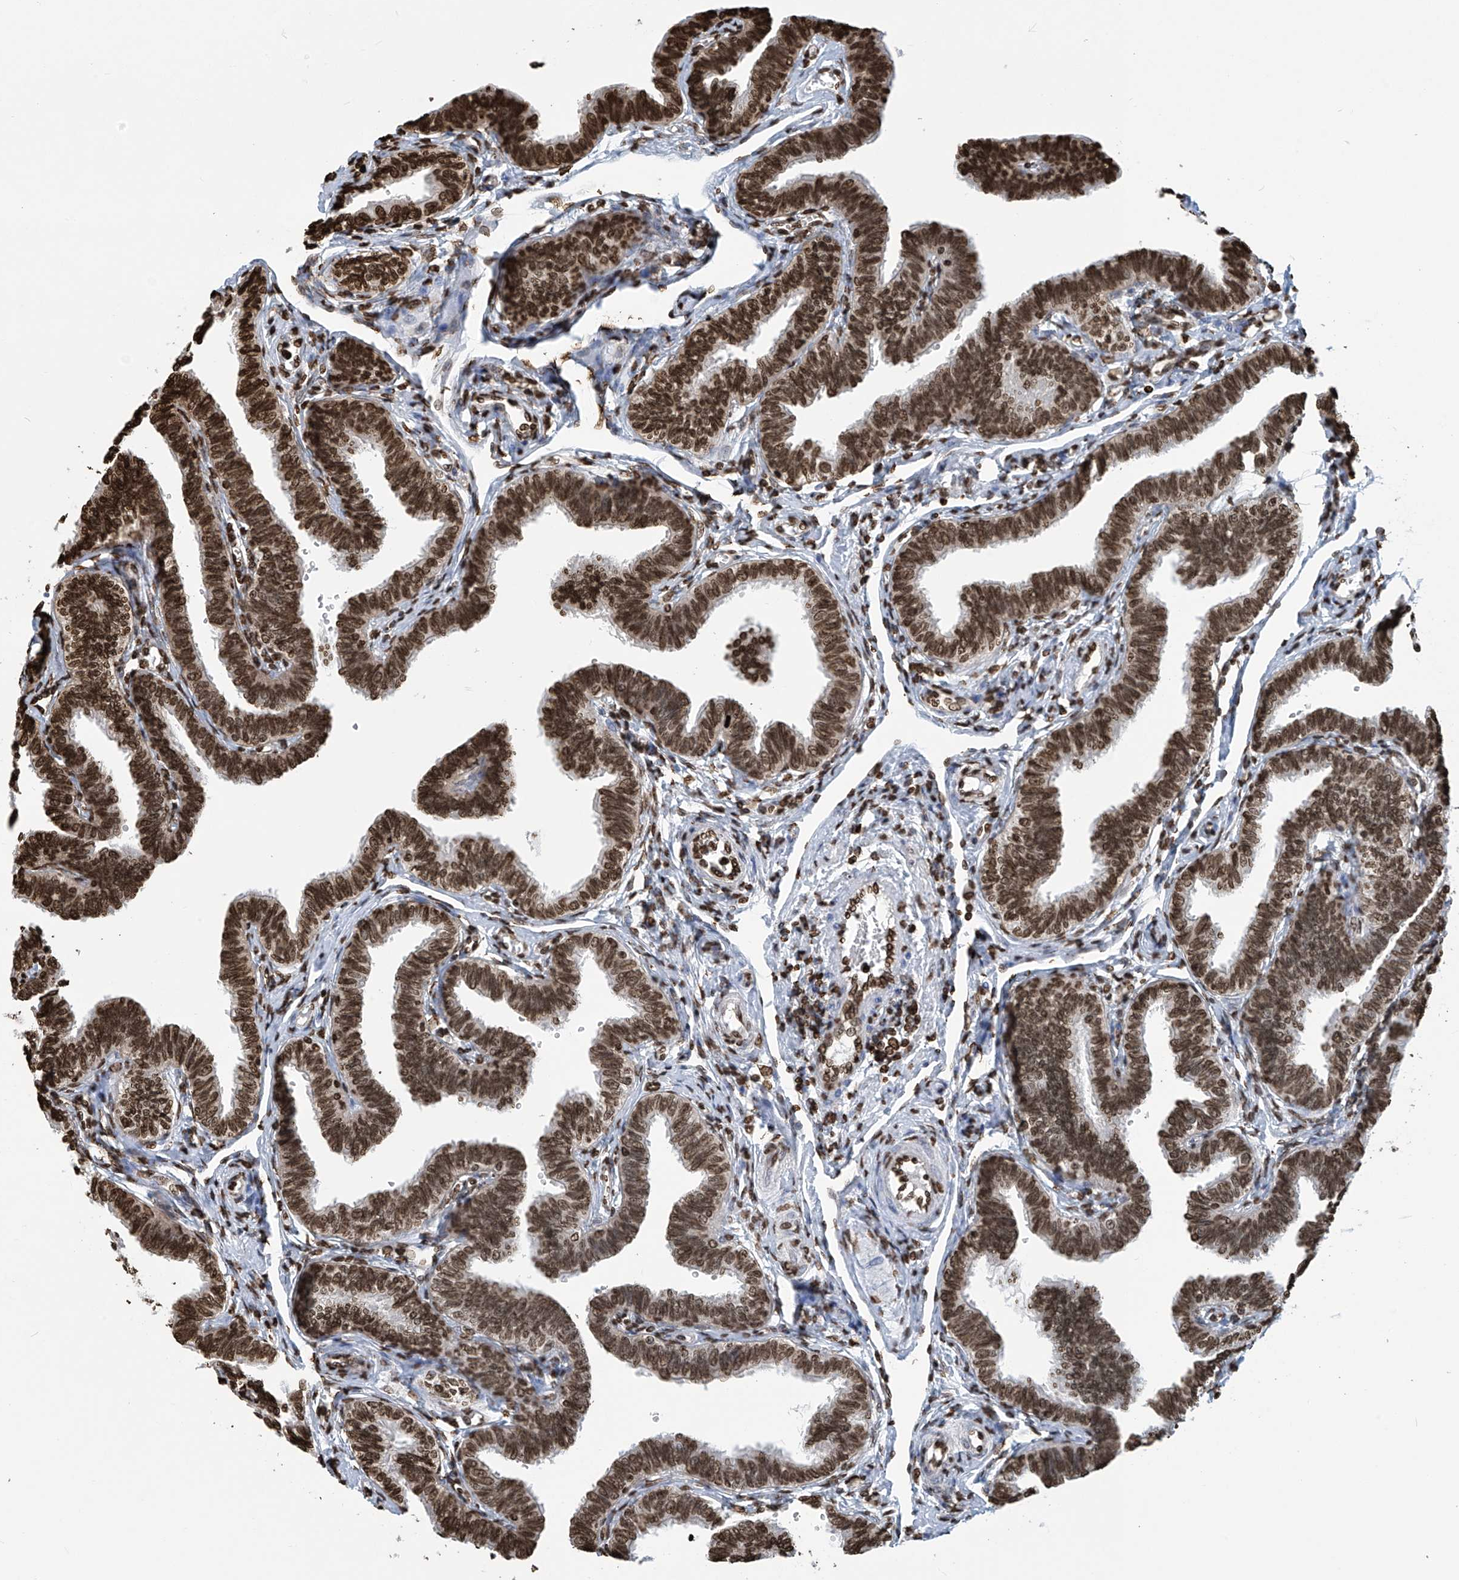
{"staining": {"intensity": "strong", "quantity": ">75%", "location": "nuclear"}, "tissue": "fallopian tube", "cell_type": "Glandular cells", "image_type": "normal", "snomed": [{"axis": "morphology", "description": "Normal tissue, NOS"}, {"axis": "topography", "description": "Fallopian tube"}, {"axis": "topography", "description": "Ovary"}], "caption": "High-magnification brightfield microscopy of benign fallopian tube stained with DAB (3,3'-diaminobenzidine) (brown) and counterstained with hematoxylin (blue). glandular cells exhibit strong nuclear staining is appreciated in about>75% of cells. (IHC, brightfield microscopy, high magnification).", "gene": "DPPA2", "patient": {"sex": "female", "age": 23}}